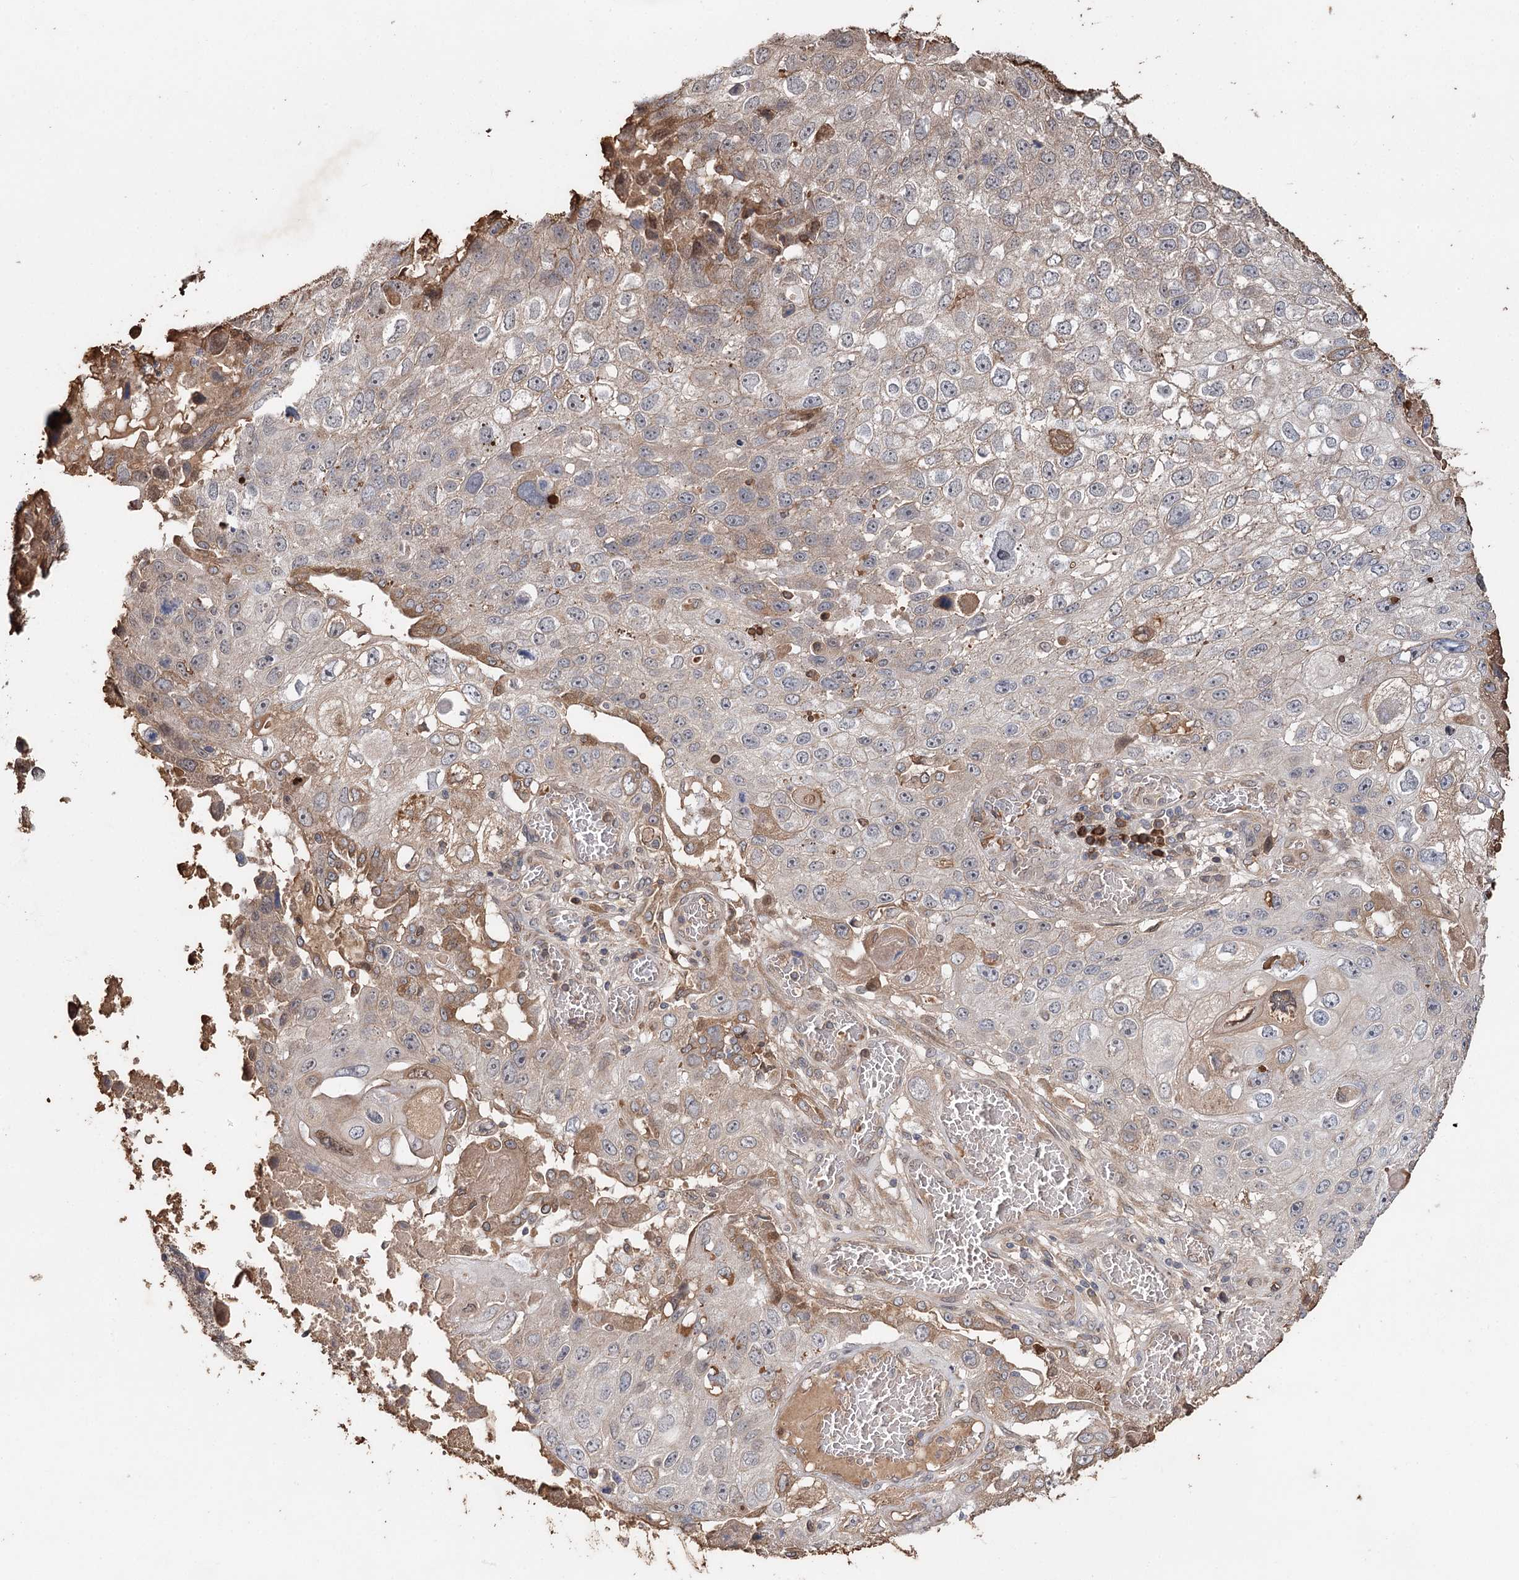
{"staining": {"intensity": "moderate", "quantity": "<25%", "location": "cytoplasmic/membranous"}, "tissue": "lung cancer", "cell_type": "Tumor cells", "image_type": "cancer", "snomed": [{"axis": "morphology", "description": "Squamous cell carcinoma, NOS"}, {"axis": "topography", "description": "Lung"}], "caption": "Immunohistochemistry (IHC) staining of squamous cell carcinoma (lung), which shows low levels of moderate cytoplasmic/membranous expression in about <25% of tumor cells indicating moderate cytoplasmic/membranous protein positivity. The staining was performed using DAB (3,3'-diaminobenzidine) (brown) for protein detection and nuclei were counterstained in hematoxylin (blue).", "gene": "SYVN1", "patient": {"sex": "male", "age": 61}}